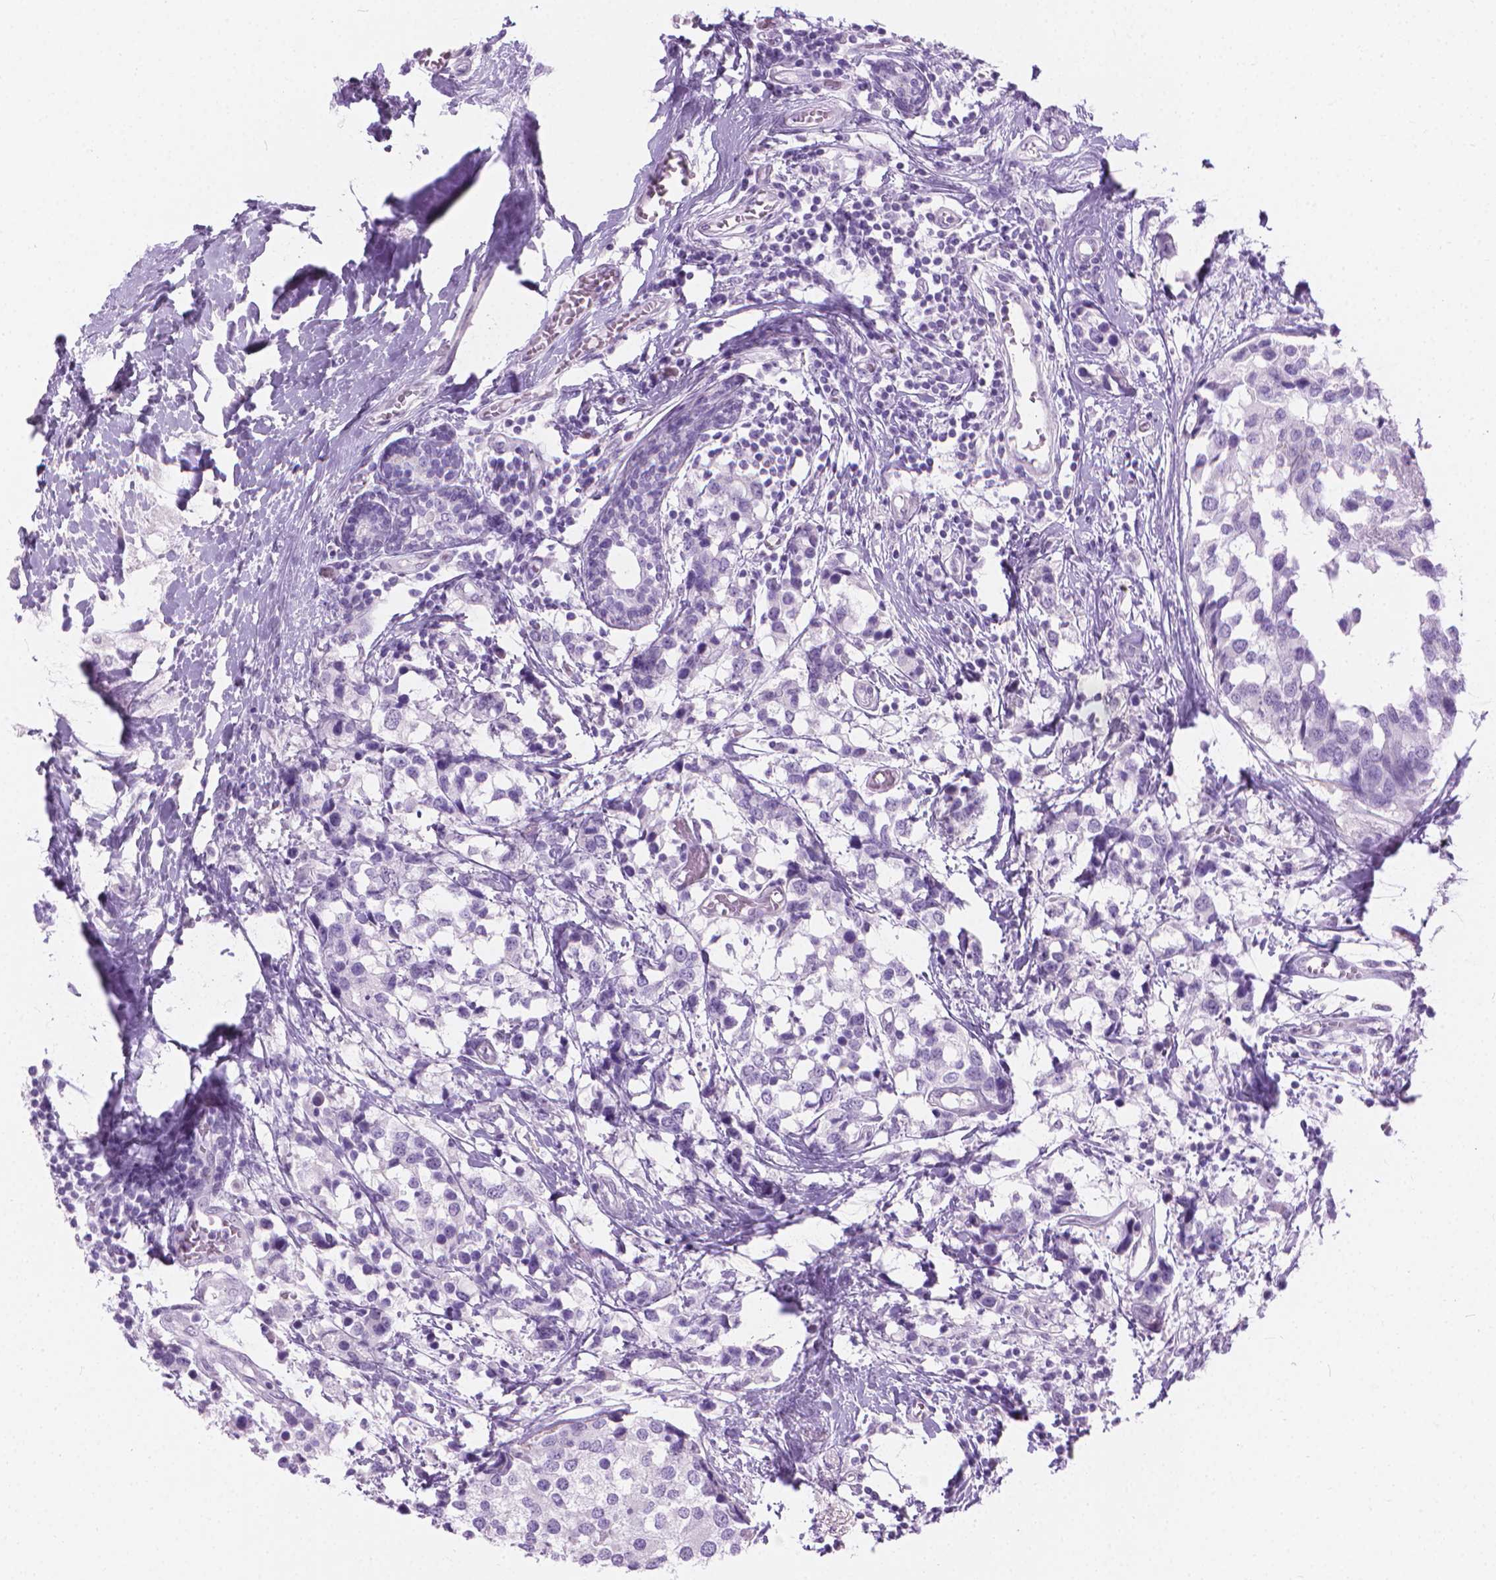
{"staining": {"intensity": "negative", "quantity": "none", "location": "none"}, "tissue": "breast cancer", "cell_type": "Tumor cells", "image_type": "cancer", "snomed": [{"axis": "morphology", "description": "Lobular carcinoma"}, {"axis": "topography", "description": "Breast"}], "caption": "Immunohistochemistry histopathology image of human lobular carcinoma (breast) stained for a protein (brown), which displays no positivity in tumor cells.", "gene": "CFAP52", "patient": {"sex": "female", "age": 59}}